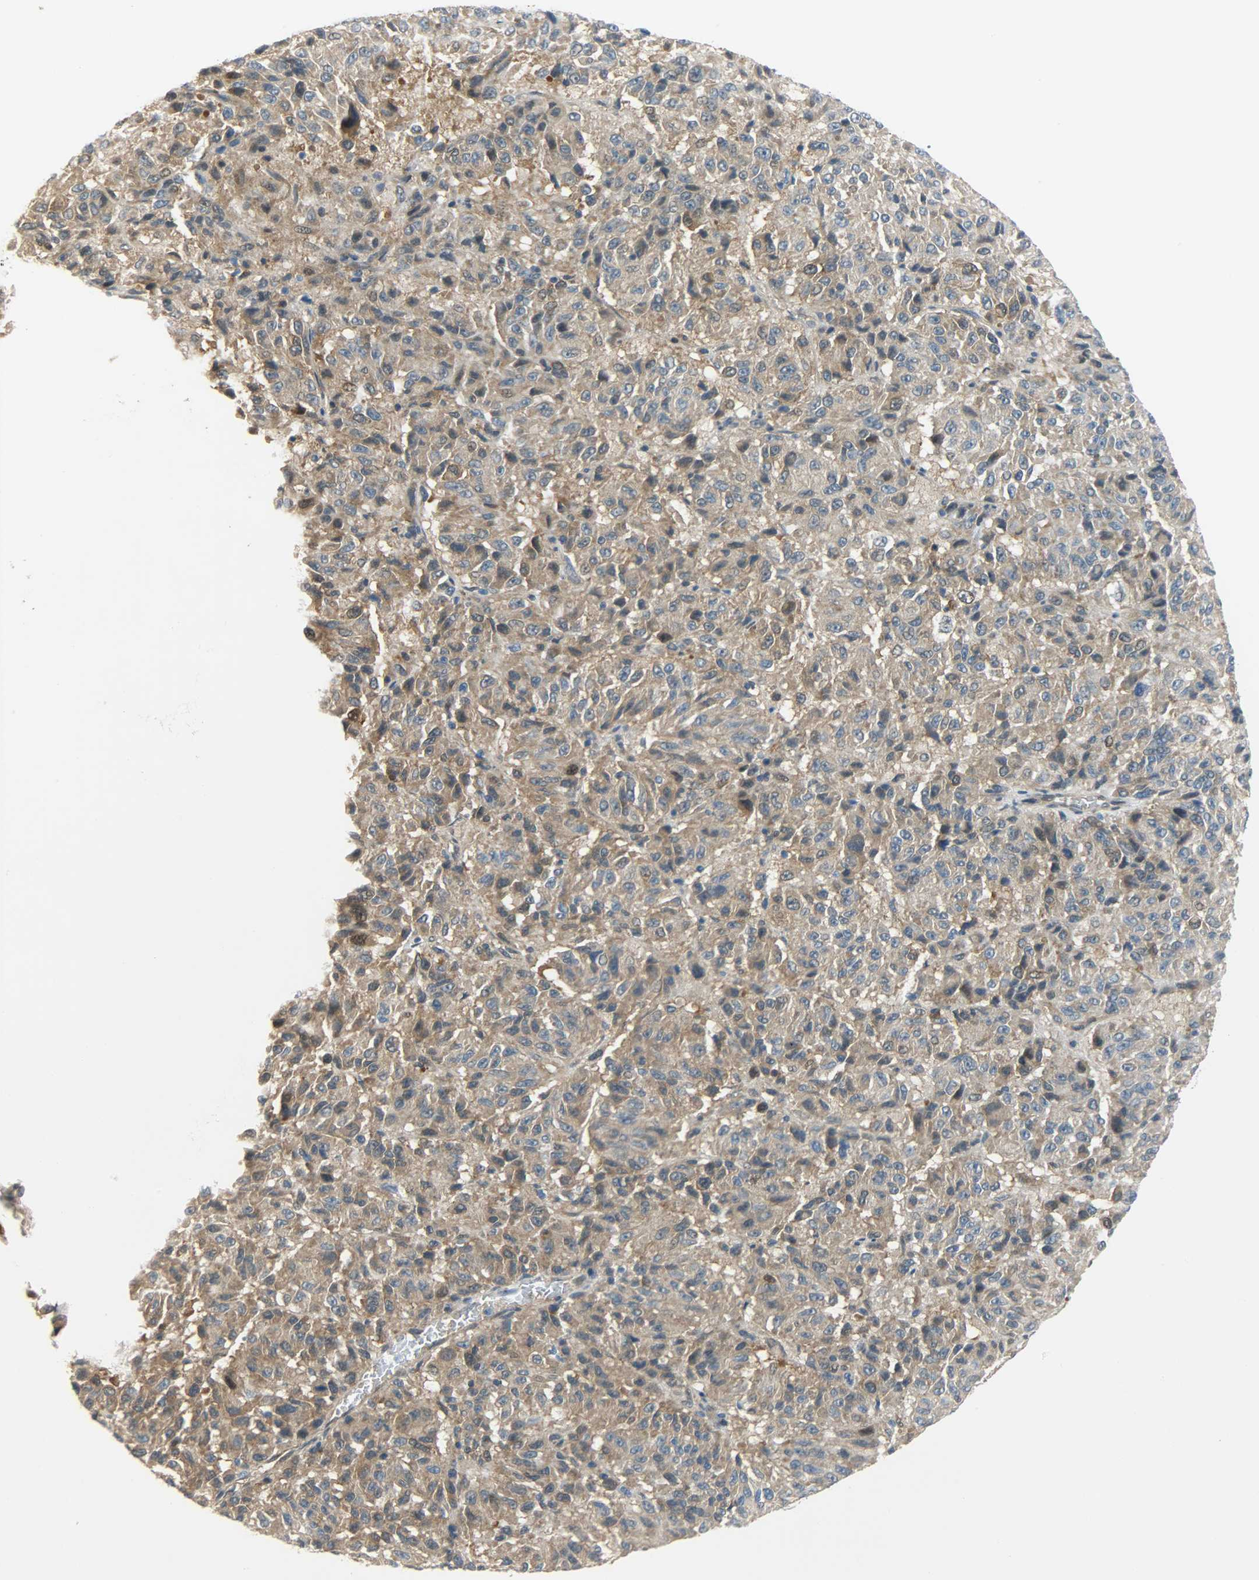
{"staining": {"intensity": "weak", "quantity": "25%-75%", "location": "cytoplasmic/membranous"}, "tissue": "melanoma", "cell_type": "Tumor cells", "image_type": "cancer", "snomed": [{"axis": "morphology", "description": "Malignant melanoma, Metastatic site"}, {"axis": "topography", "description": "Lung"}], "caption": "There is low levels of weak cytoplasmic/membranous expression in tumor cells of malignant melanoma (metastatic site), as demonstrated by immunohistochemical staining (brown color).", "gene": "EIF4EBP1", "patient": {"sex": "male", "age": 64}}